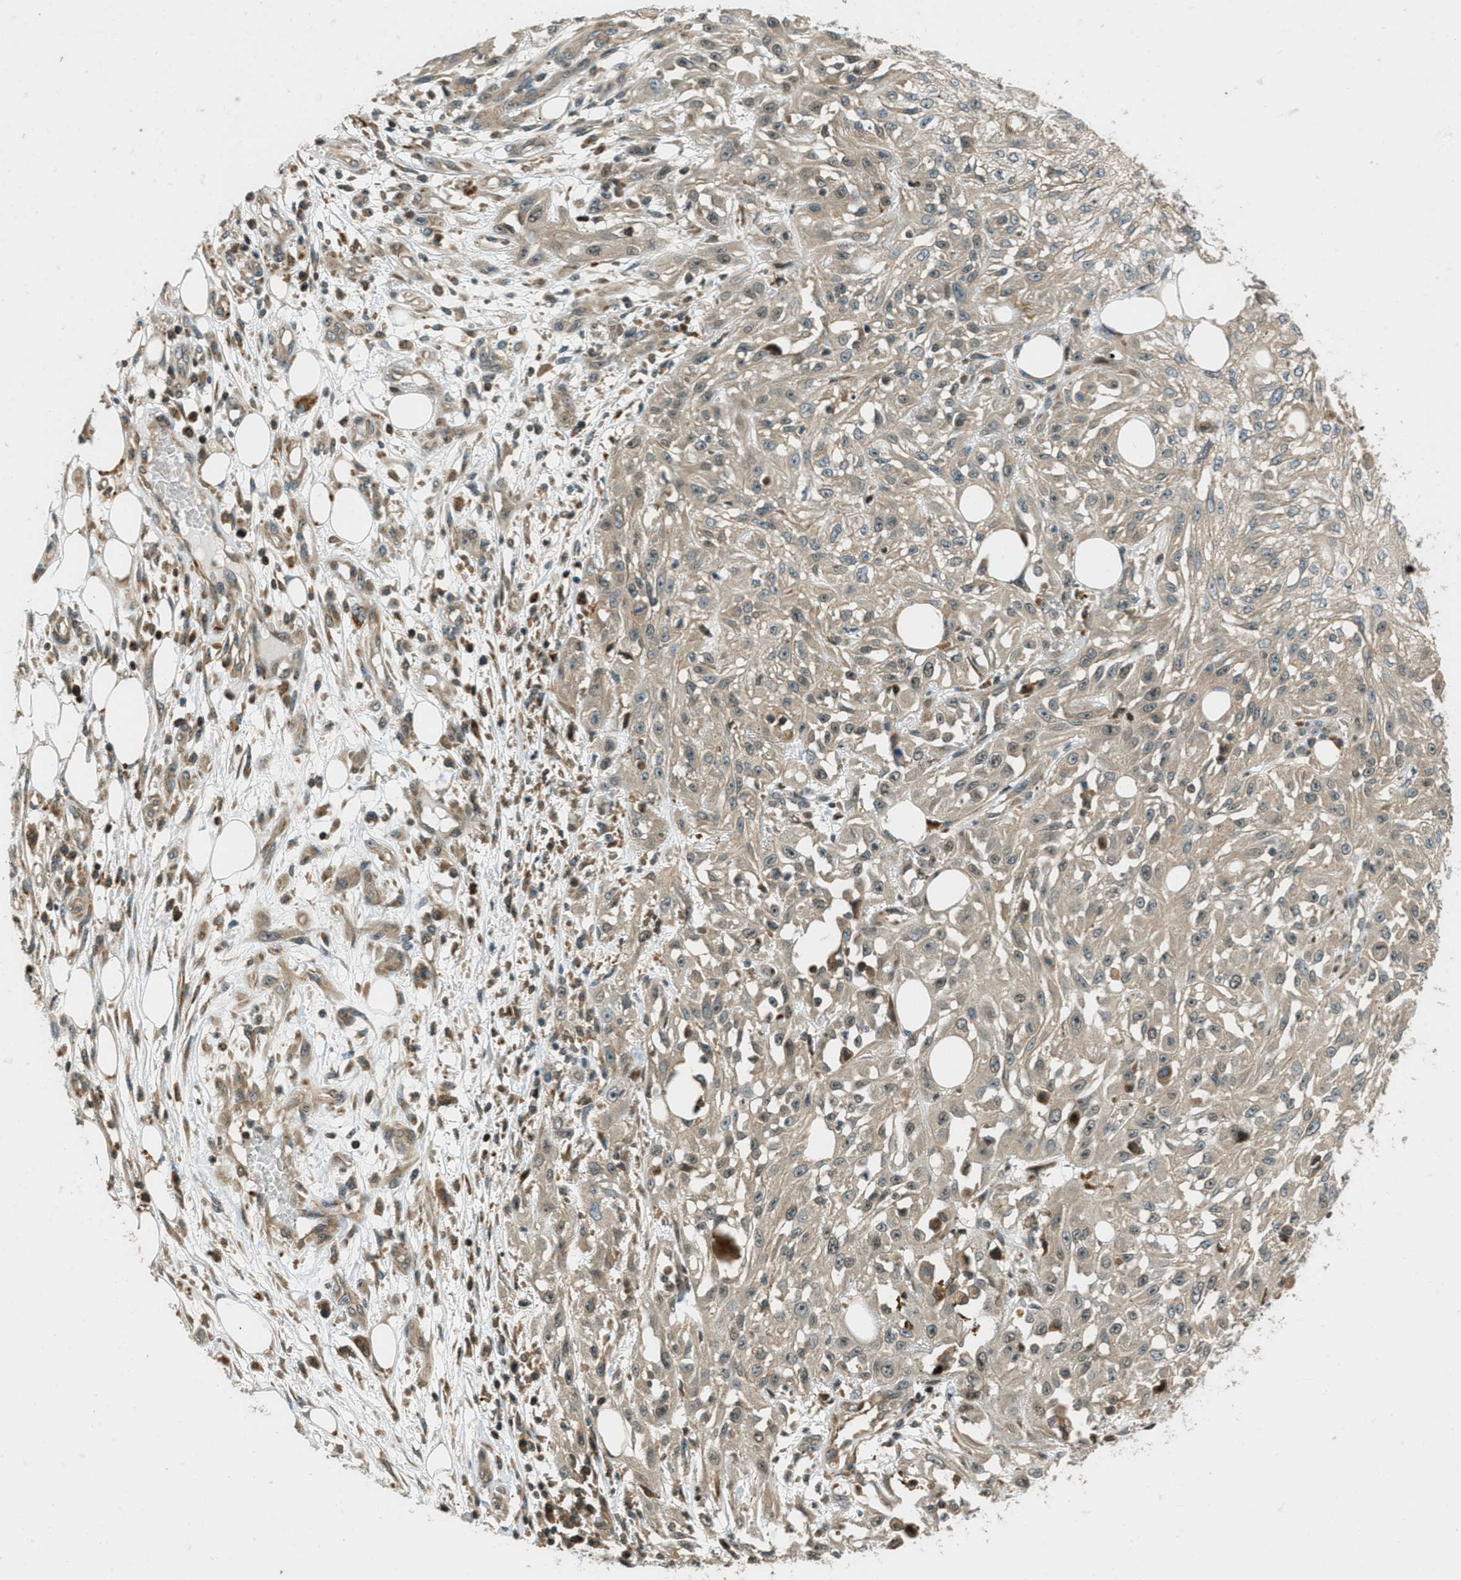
{"staining": {"intensity": "weak", "quantity": ">75%", "location": "cytoplasmic/membranous"}, "tissue": "skin cancer", "cell_type": "Tumor cells", "image_type": "cancer", "snomed": [{"axis": "morphology", "description": "Squamous cell carcinoma, NOS"}, {"axis": "morphology", "description": "Squamous cell carcinoma, metastatic, NOS"}, {"axis": "topography", "description": "Skin"}, {"axis": "topography", "description": "Lymph node"}], "caption": "DAB immunohistochemical staining of metastatic squamous cell carcinoma (skin) exhibits weak cytoplasmic/membranous protein expression in about >75% of tumor cells.", "gene": "PTPN23", "patient": {"sex": "male", "age": 75}}